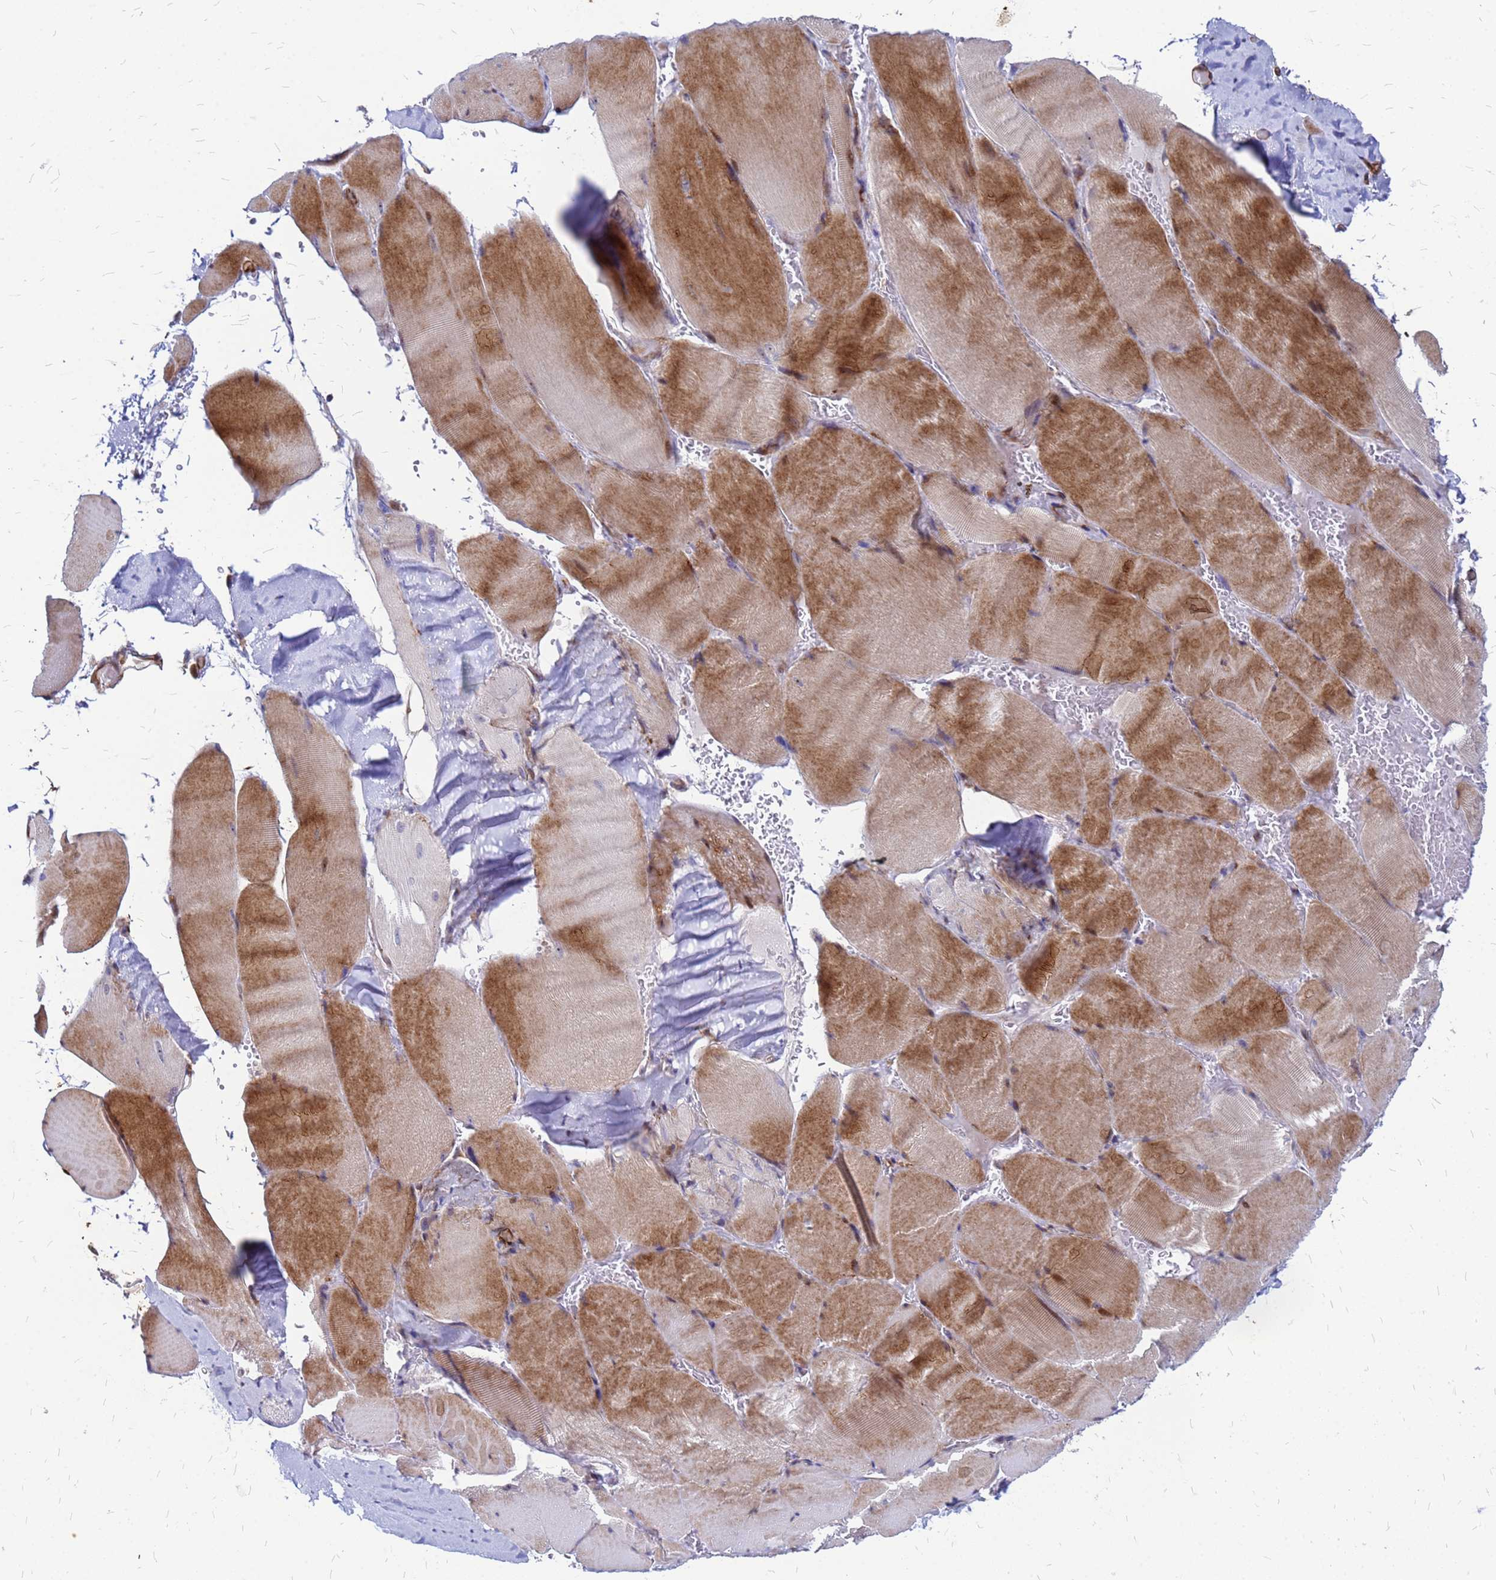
{"staining": {"intensity": "moderate", "quantity": "25%-75%", "location": "cytoplasmic/membranous"}, "tissue": "skeletal muscle", "cell_type": "Myocytes", "image_type": "normal", "snomed": [{"axis": "morphology", "description": "Normal tissue, NOS"}, {"axis": "topography", "description": "Skeletal muscle"}, {"axis": "topography", "description": "Head-Neck"}], "caption": "Protein staining of normal skeletal muscle shows moderate cytoplasmic/membranous expression in approximately 25%-75% of myocytes. Nuclei are stained in blue.", "gene": "NOSTRIN", "patient": {"sex": "male", "age": 66}}